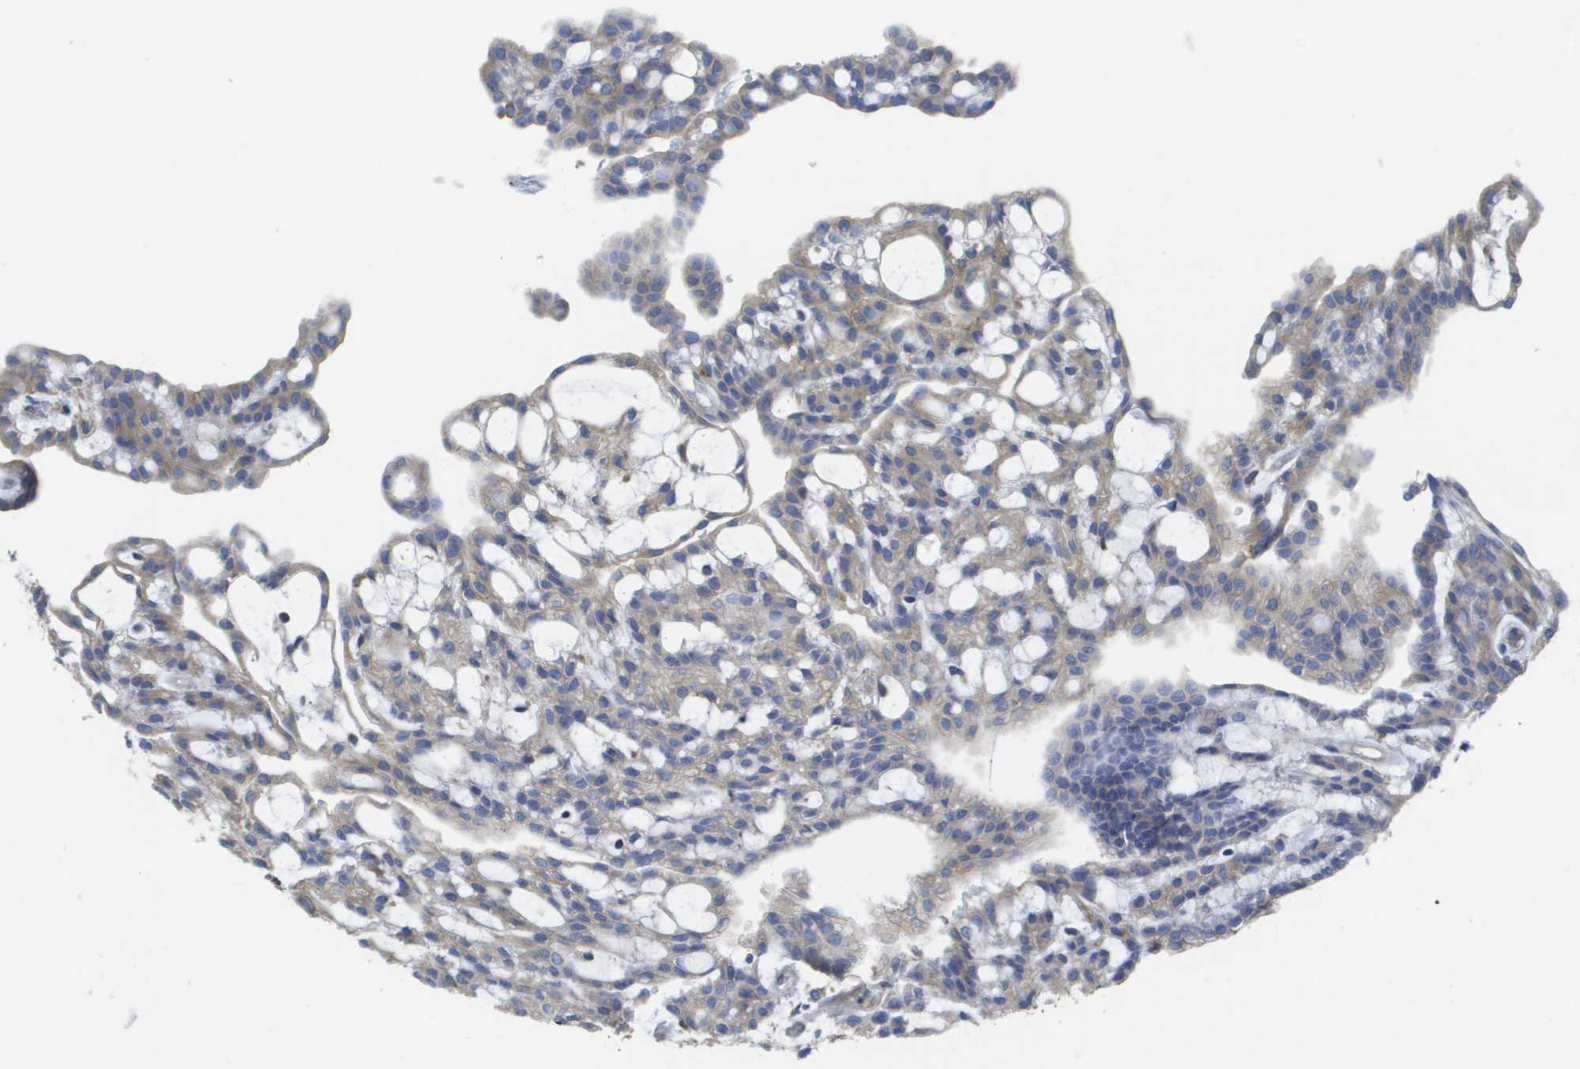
{"staining": {"intensity": "weak", "quantity": ">75%", "location": "cytoplasmic/membranous"}, "tissue": "renal cancer", "cell_type": "Tumor cells", "image_type": "cancer", "snomed": [{"axis": "morphology", "description": "Adenocarcinoma, NOS"}, {"axis": "topography", "description": "Kidney"}], "caption": "A high-resolution micrograph shows IHC staining of renal cancer, which shows weak cytoplasmic/membranous positivity in approximately >75% of tumor cells.", "gene": "SDR42E1", "patient": {"sex": "male", "age": 63}}